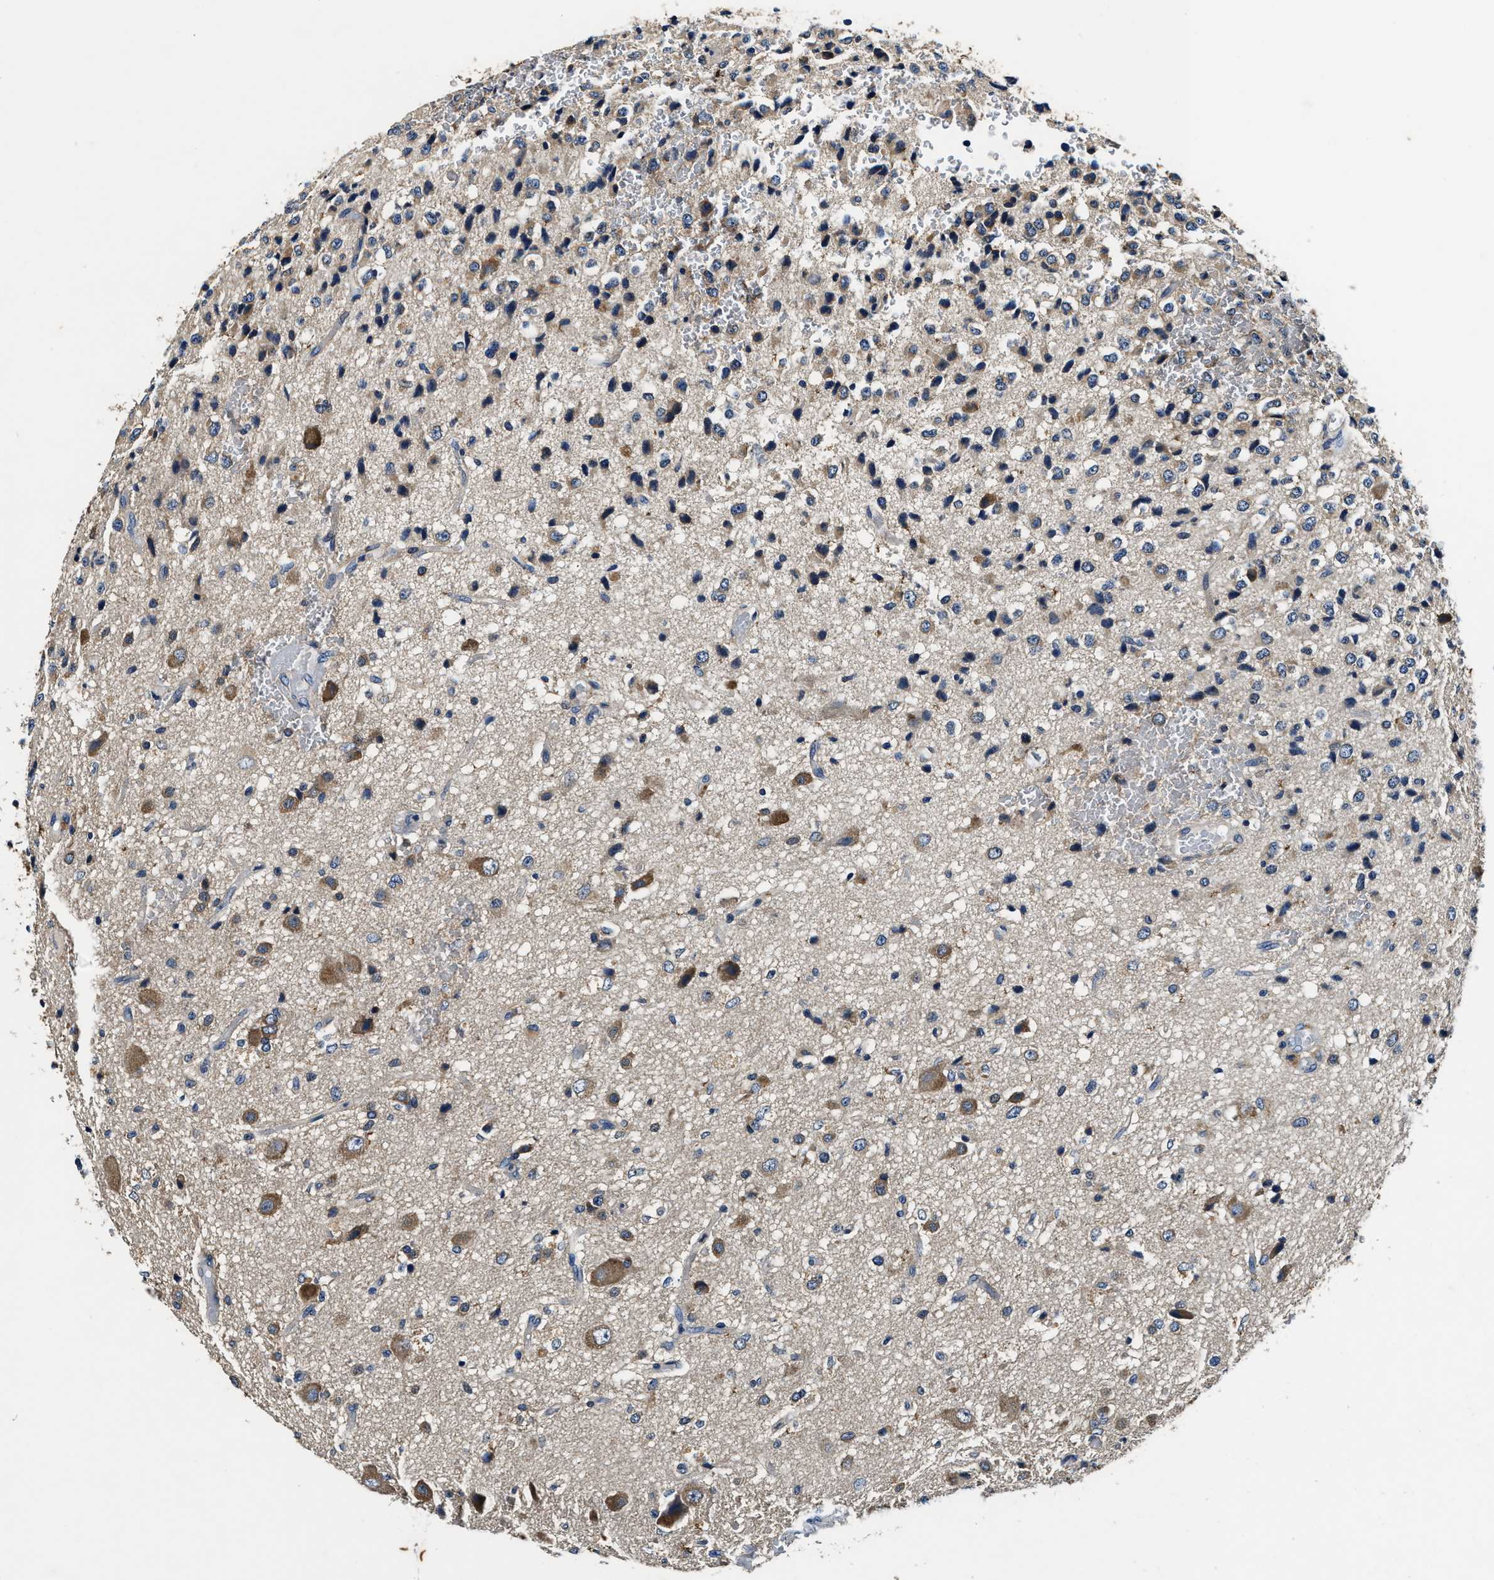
{"staining": {"intensity": "moderate", "quantity": "<25%", "location": "cytoplasmic/membranous"}, "tissue": "glioma", "cell_type": "Tumor cells", "image_type": "cancer", "snomed": [{"axis": "morphology", "description": "Glioma, malignant, High grade"}, {"axis": "topography", "description": "pancreas cauda"}], "caption": "This is an image of immunohistochemistry (IHC) staining of malignant glioma (high-grade), which shows moderate staining in the cytoplasmic/membranous of tumor cells.", "gene": "PI4KB", "patient": {"sex": "male", "age": 60}}